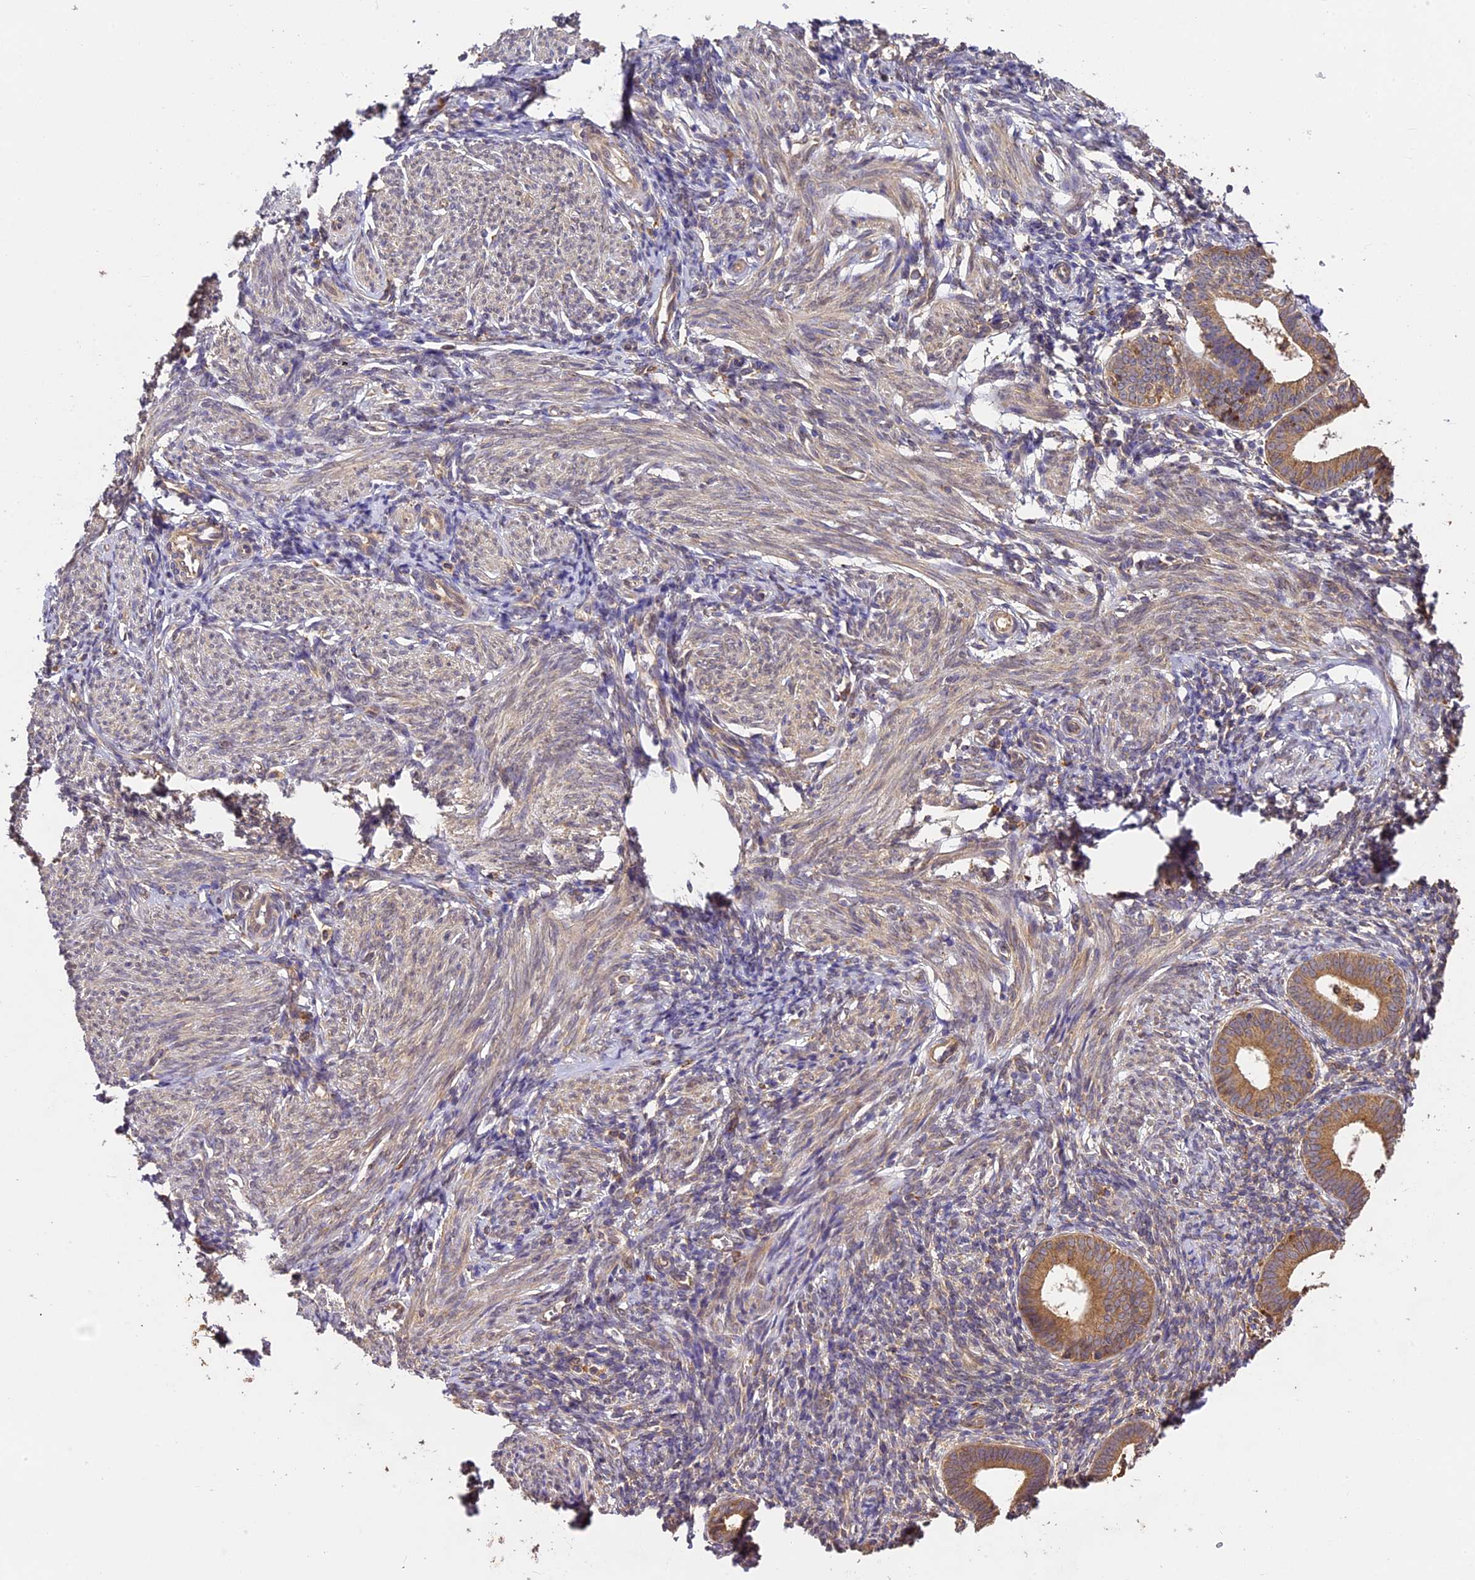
{"staining": {"intensity": "moderate", "quantity": "25%-75%", "location": "cytoplasmic/membranous"}, "tissue": "endometrium", "cell_type": "Cells in endometrial stroma", "image_type": "normal", "snomed": [{"axis": "morphology", "description": "Normal tissue, NOS"}, {"axis": "morphology", "description": "Adenocarcinoma, NOS"}, {"axis": "topography", "description": "Endometrium"}], "caption": "A medium amount of moderate cytoplasmic/membranous staining is present in approximately 25%-75% of cells in endometrial stroma in unremarkable endometrium.", "gene": "BRAP", "patient": {"sex": "female", "age": 57}}